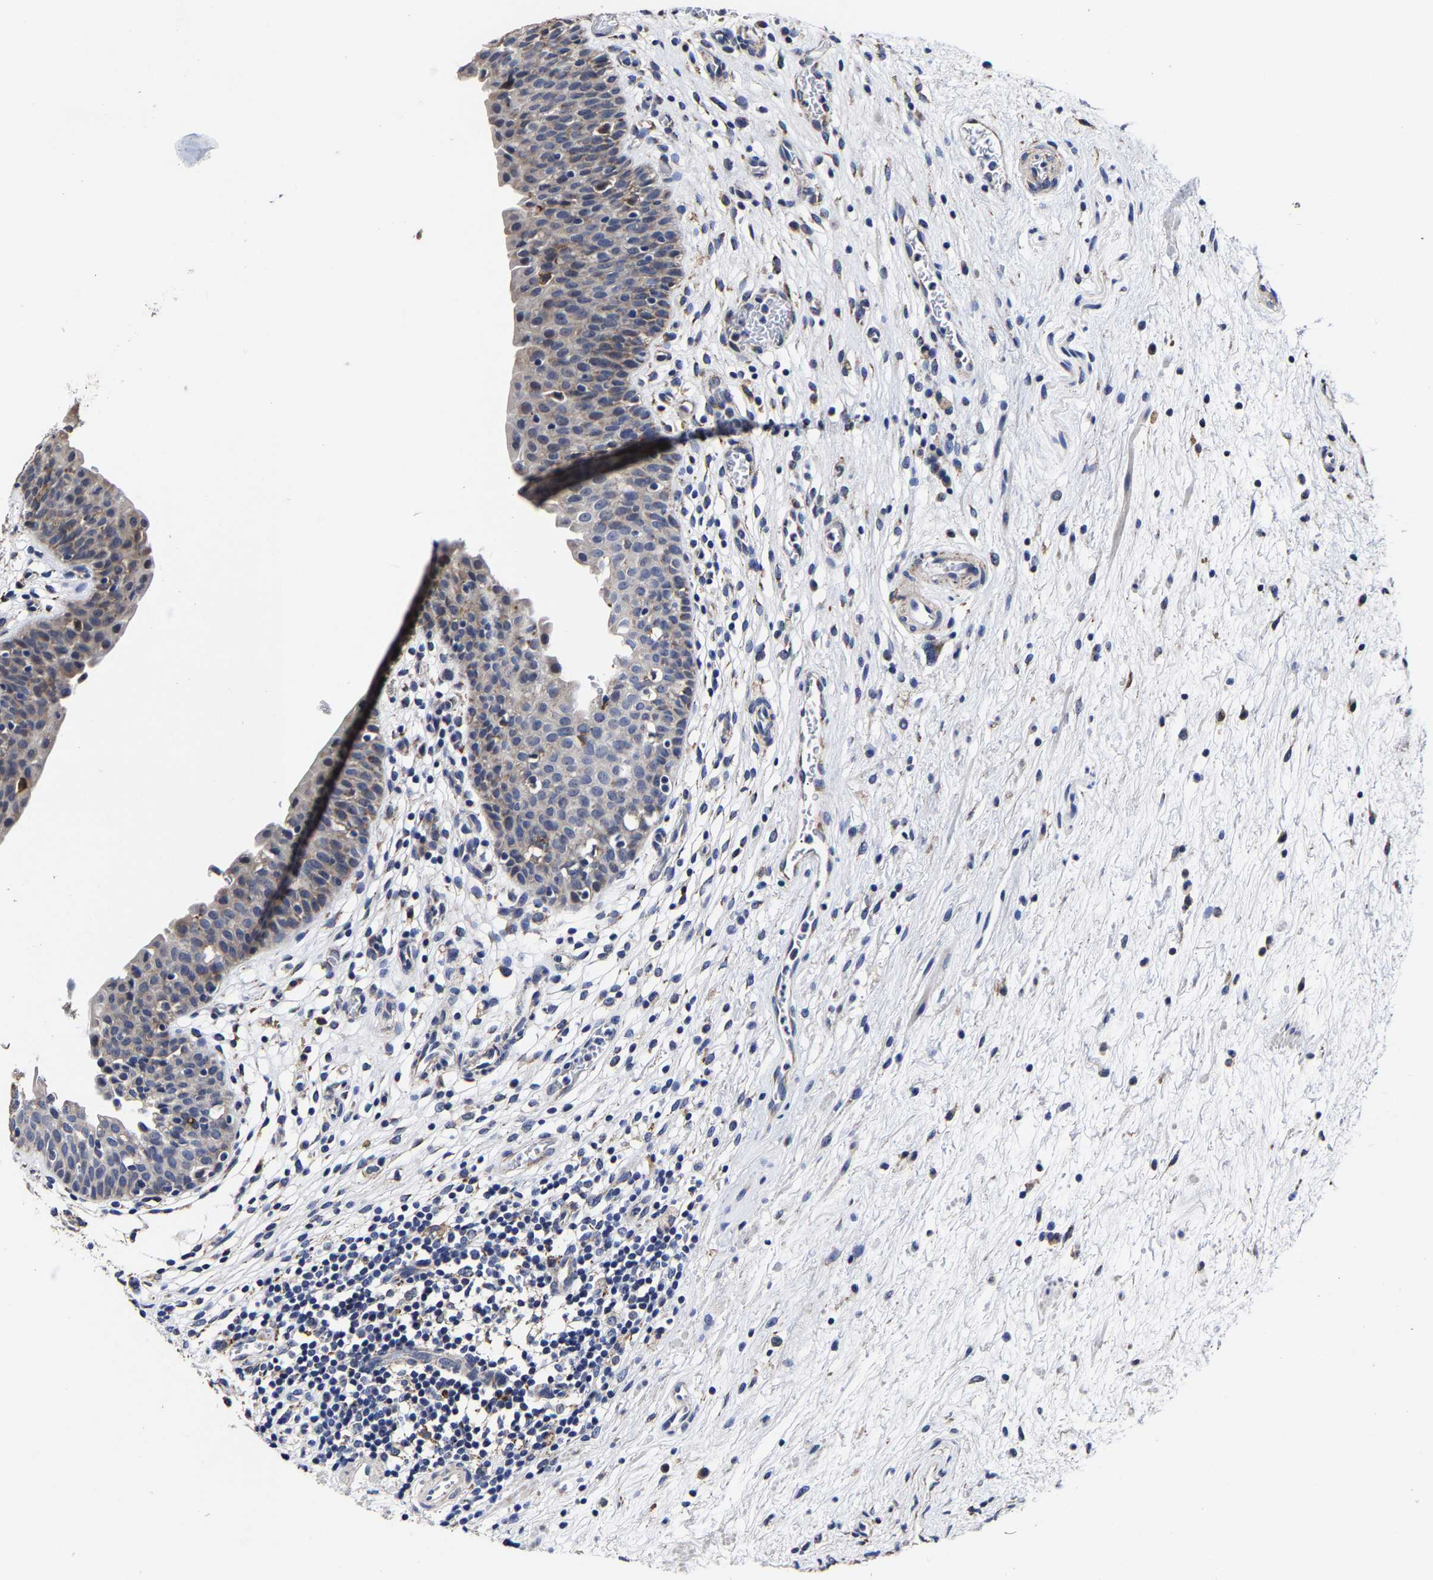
{"staining": {"intensity": "negative", "quantity": "none", "location": "none"}, "tissue": "urinary bladder", "cell_type": "Urothelial cells", "image_type": "normal", "snomed": [{"axis": "morphology", "description": "Normal tissue, NOS"}, {"axis": "topography", "description": "Urinary bladder"}], "caption": "Immunohistochemistry (IHC) image of unremarkable urinary bladder stained for a protein (brown), which exhibits no expression in urothelial cells.", "gene": "AASS", "patient": {"sex": "male", "age": 37}}